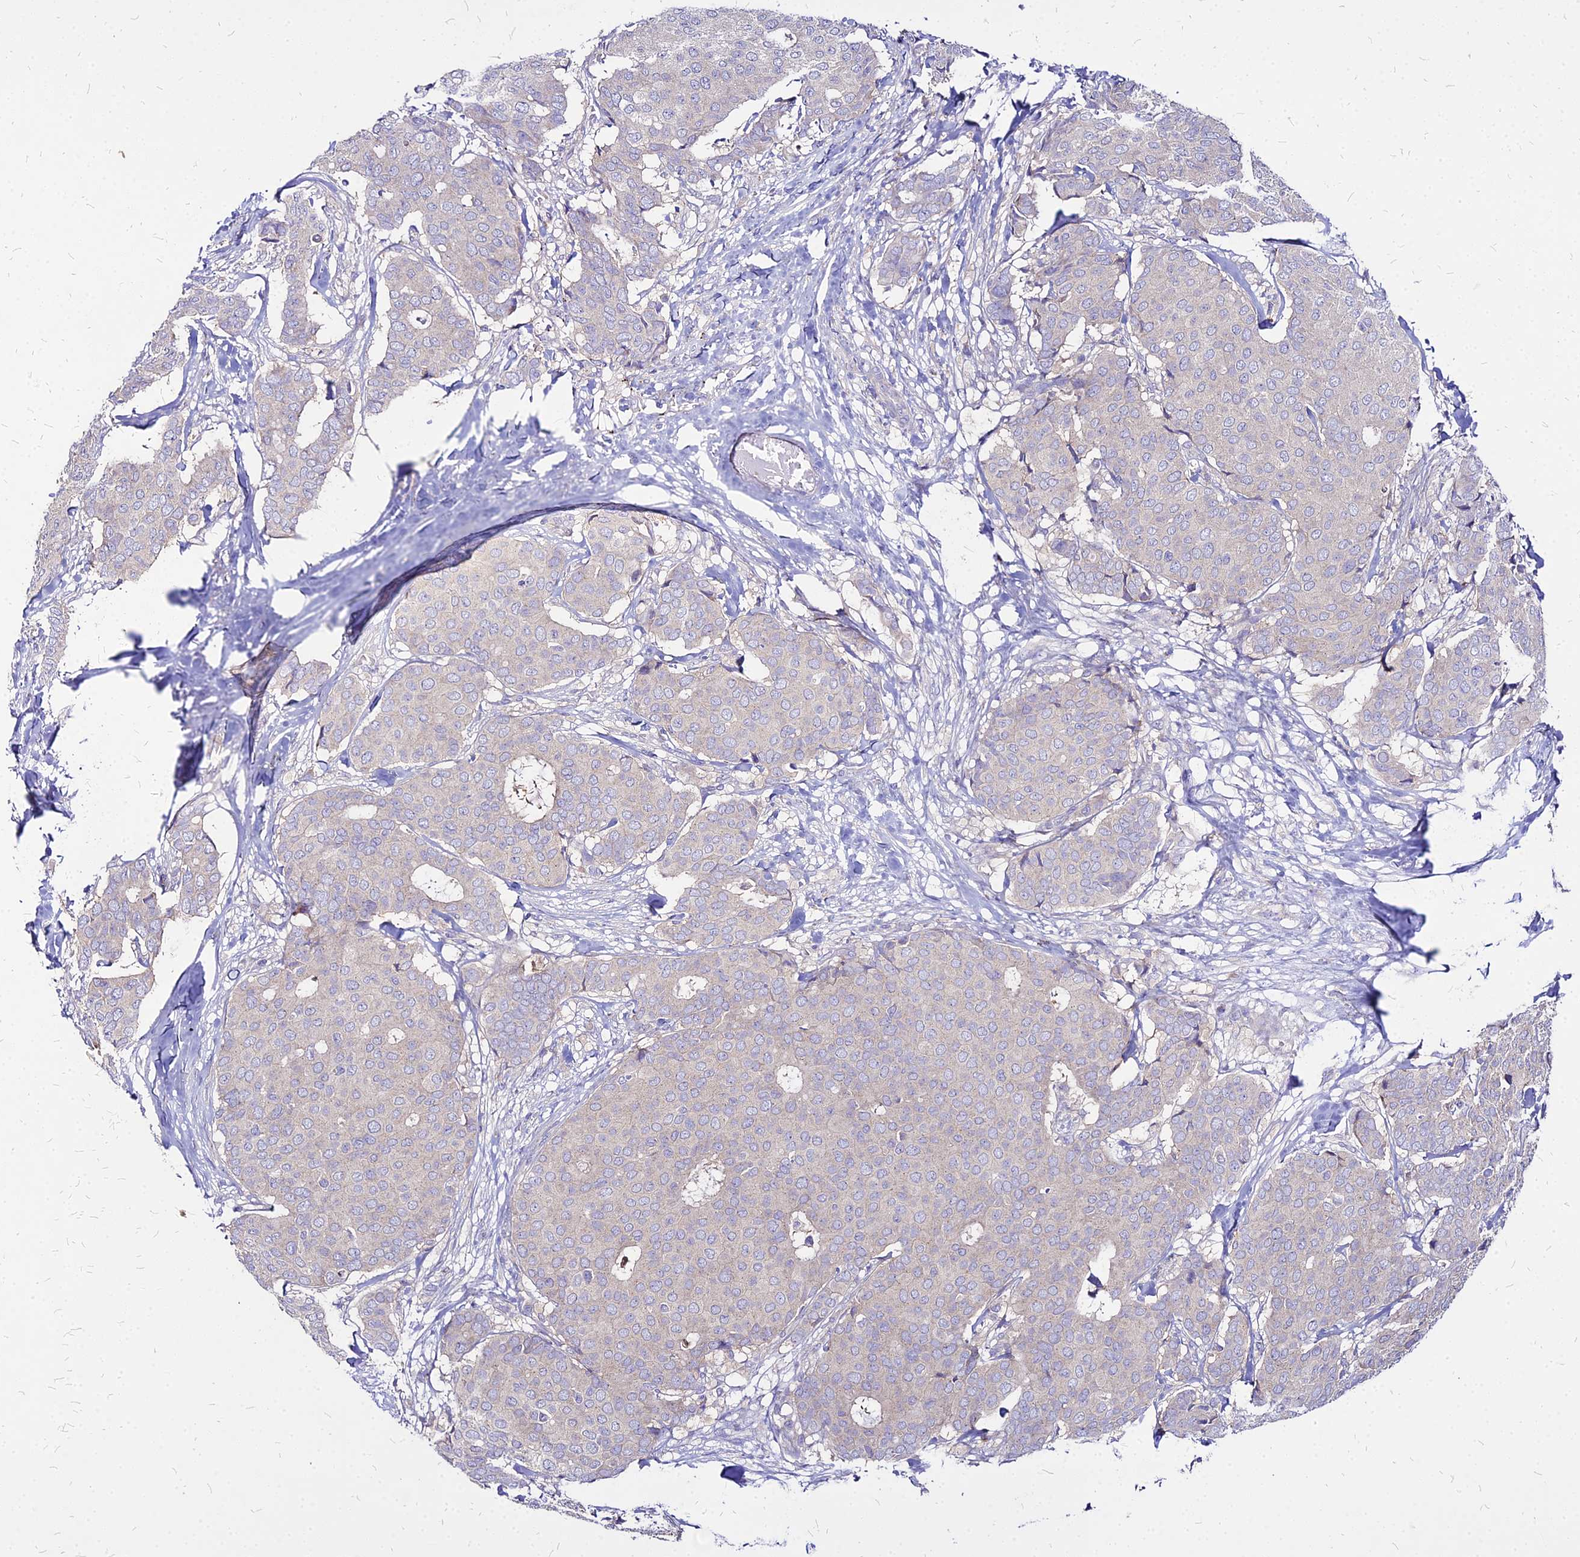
{"staining": {"intensity": "negative", "quantity": "none", "location": "none"}, "tissue": "breast cancer", "cell_type": "Tumor cells", "image_type": "cancer", "snomed": [{"axis": "morphology", "description": "Duct carcinoma"}, {"axis": "topography", "description": "Breast"}], "caption": "The IHC image has no significant positivity in tumor cells of breast cancer tissue. (DAB immunohistochemistry (IHC), high magnification).", "gene": "COMMD10", "patient": {"sex": "female", "age": 75}}